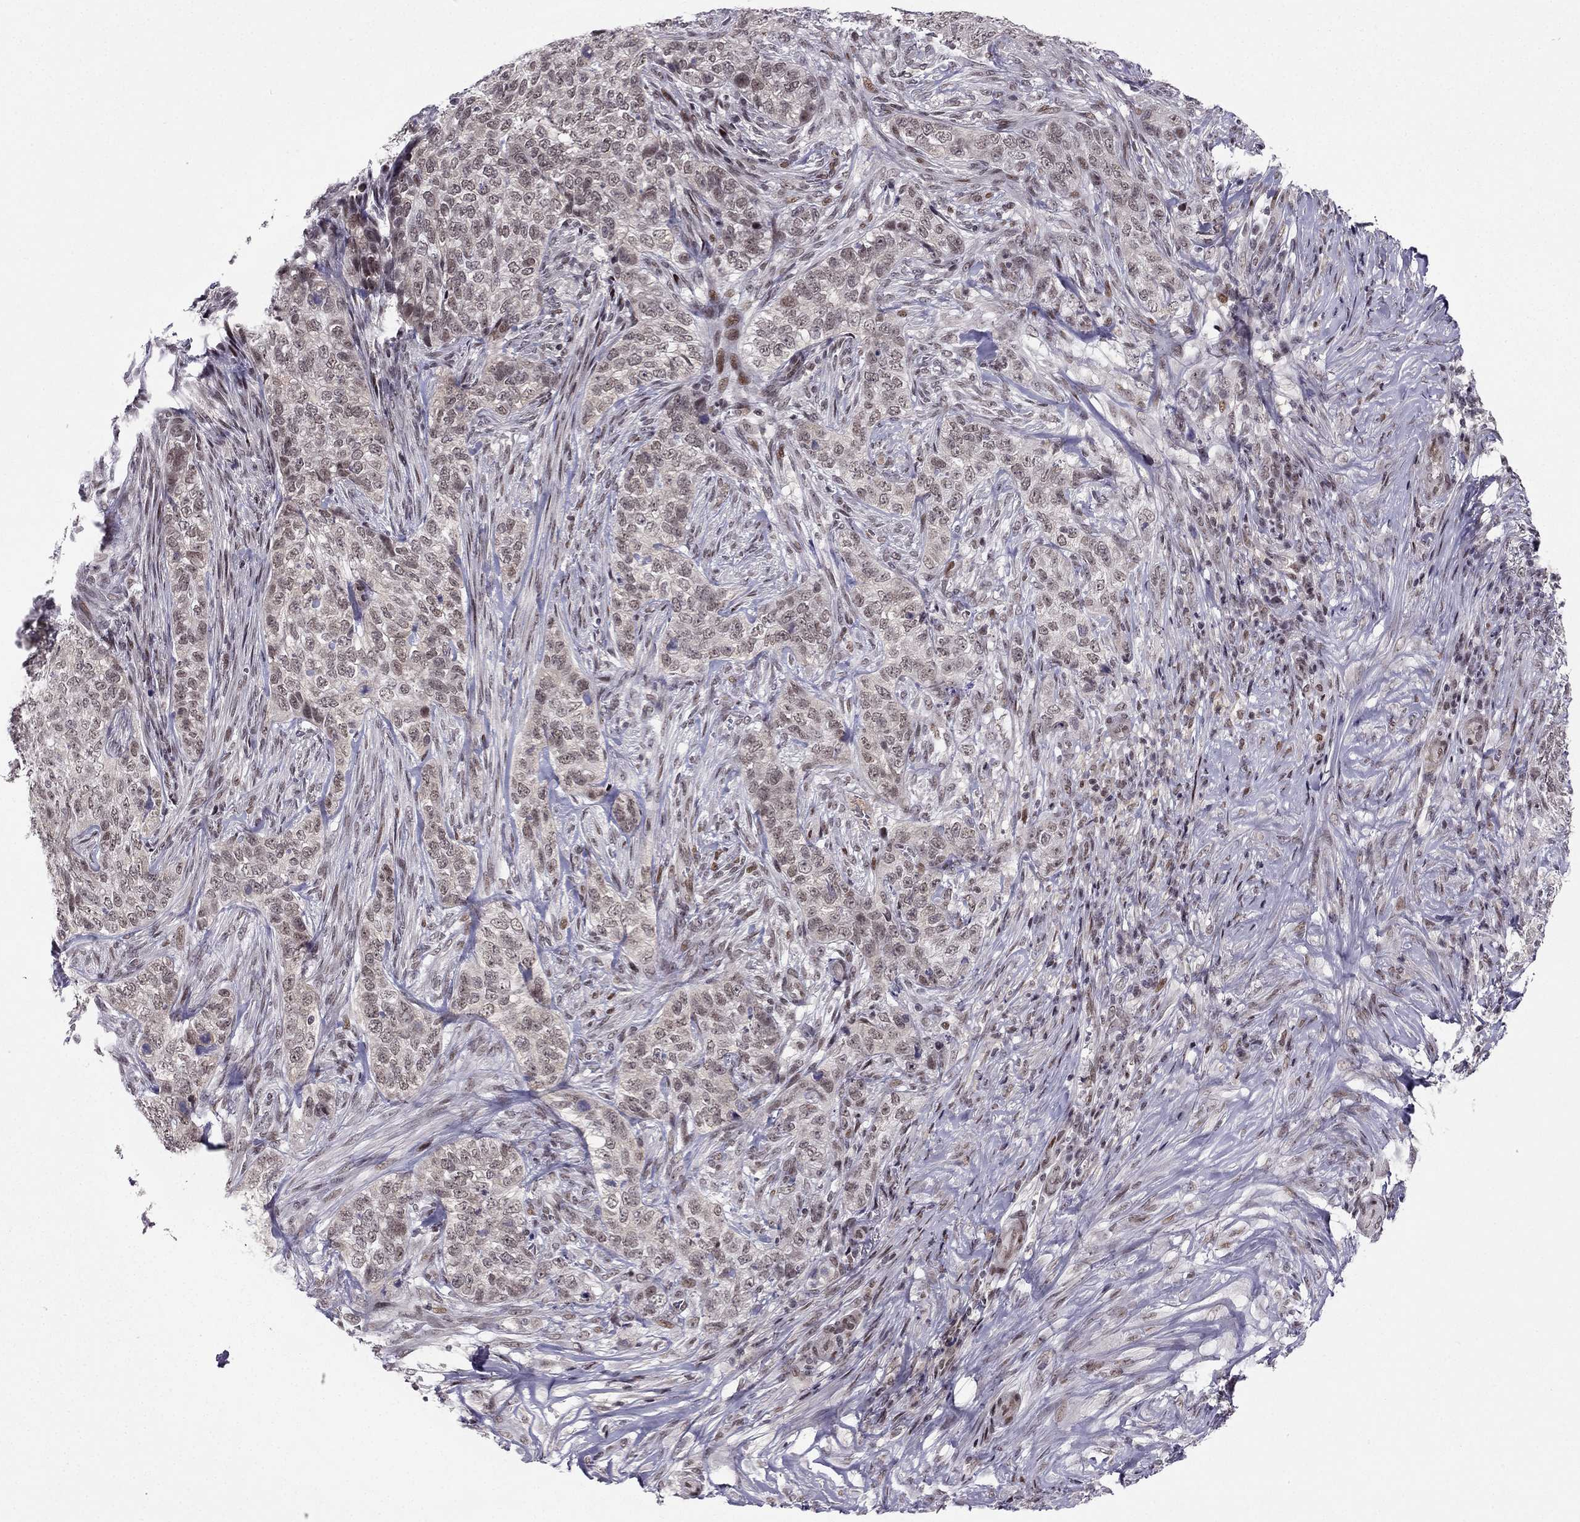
{"staining": {"intensity": "weak", "quantity": "<25%", "location": "nuclear"}, "tissue": "skin cancer", "cell_type": "Tumor cells", "image_type": "cancer", "snomed": [{"axis": "morphology", "description": "Basal cell carcinoma"}, {"axis": "topography", "description": "Skin"}], "caption": "Skin cancer stained for a protein using immunohistochemistry (IHC) demonstrates no staining tumor cells.", "gene": "RPRD2", "patient": {"sex": "female", "age": 69}}